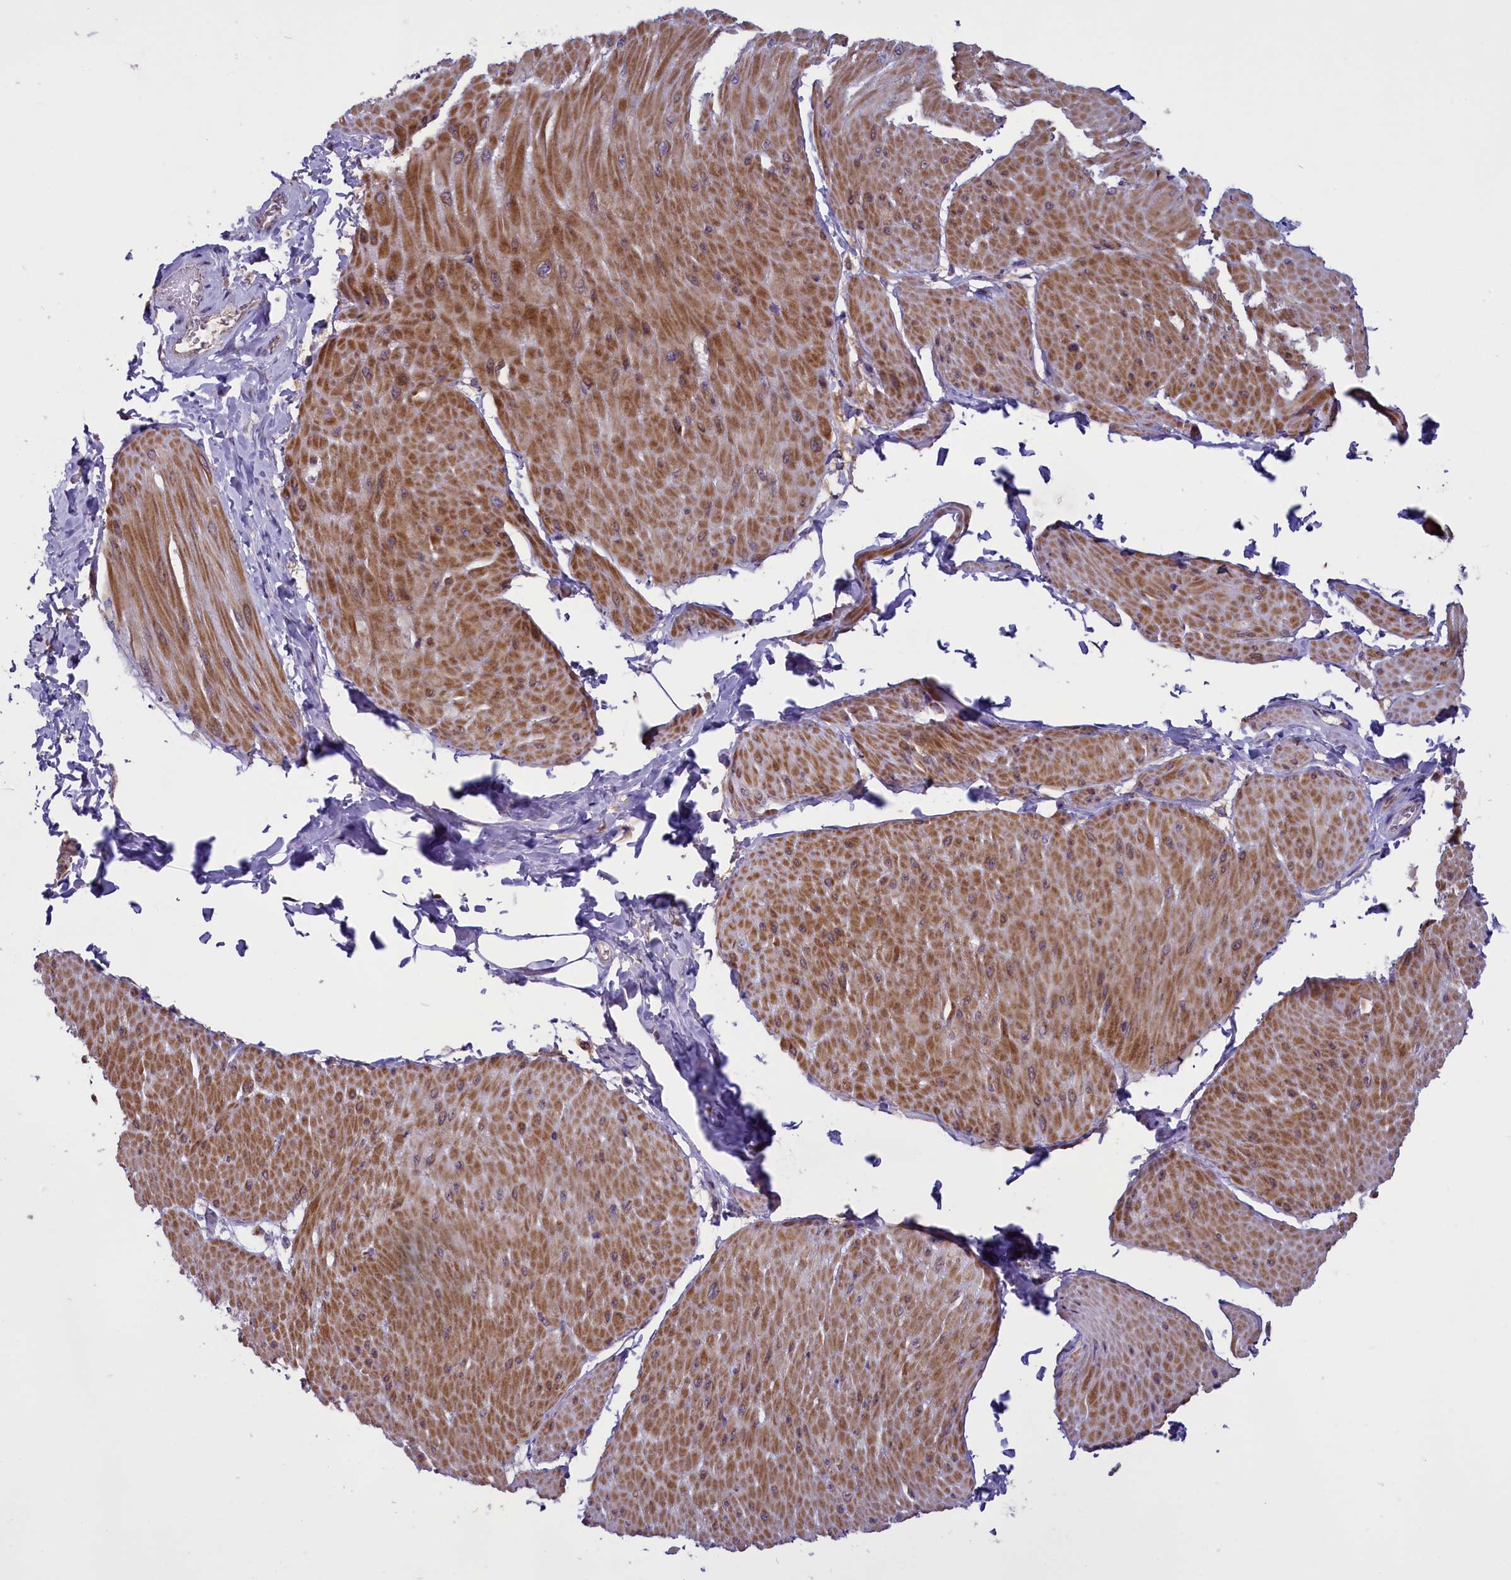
{"staining": {"intensity": "moderate", "quantity": ">75%", "location": "cytoplasmic/membranous"}, "tissue": "smooth muscle", "cell_type": "Smooth muscle cells", "image_type": "normal", "snomed": [{"axis": "morphology", "description": "Urothelial carcinoma, High grade"}, {"axis": "topography", "description": "Urinary bladder"}], "caption": "IHC staining of unremarkable smooth muscle, which exhibits medium levels of moderate cytoplasmic/membranous positivity in approximately >75% of smooth muscle cells indicating moderate cytoplasmic/membranous protein expression. The staining was performed using DAB (3,3'-diaminobenzidine) (brown) for protein detection and nuclei were counterstained in hematoxylin (blue).", "gene": "GLRX5", "patient": {"sex": "male", "age": 46}}